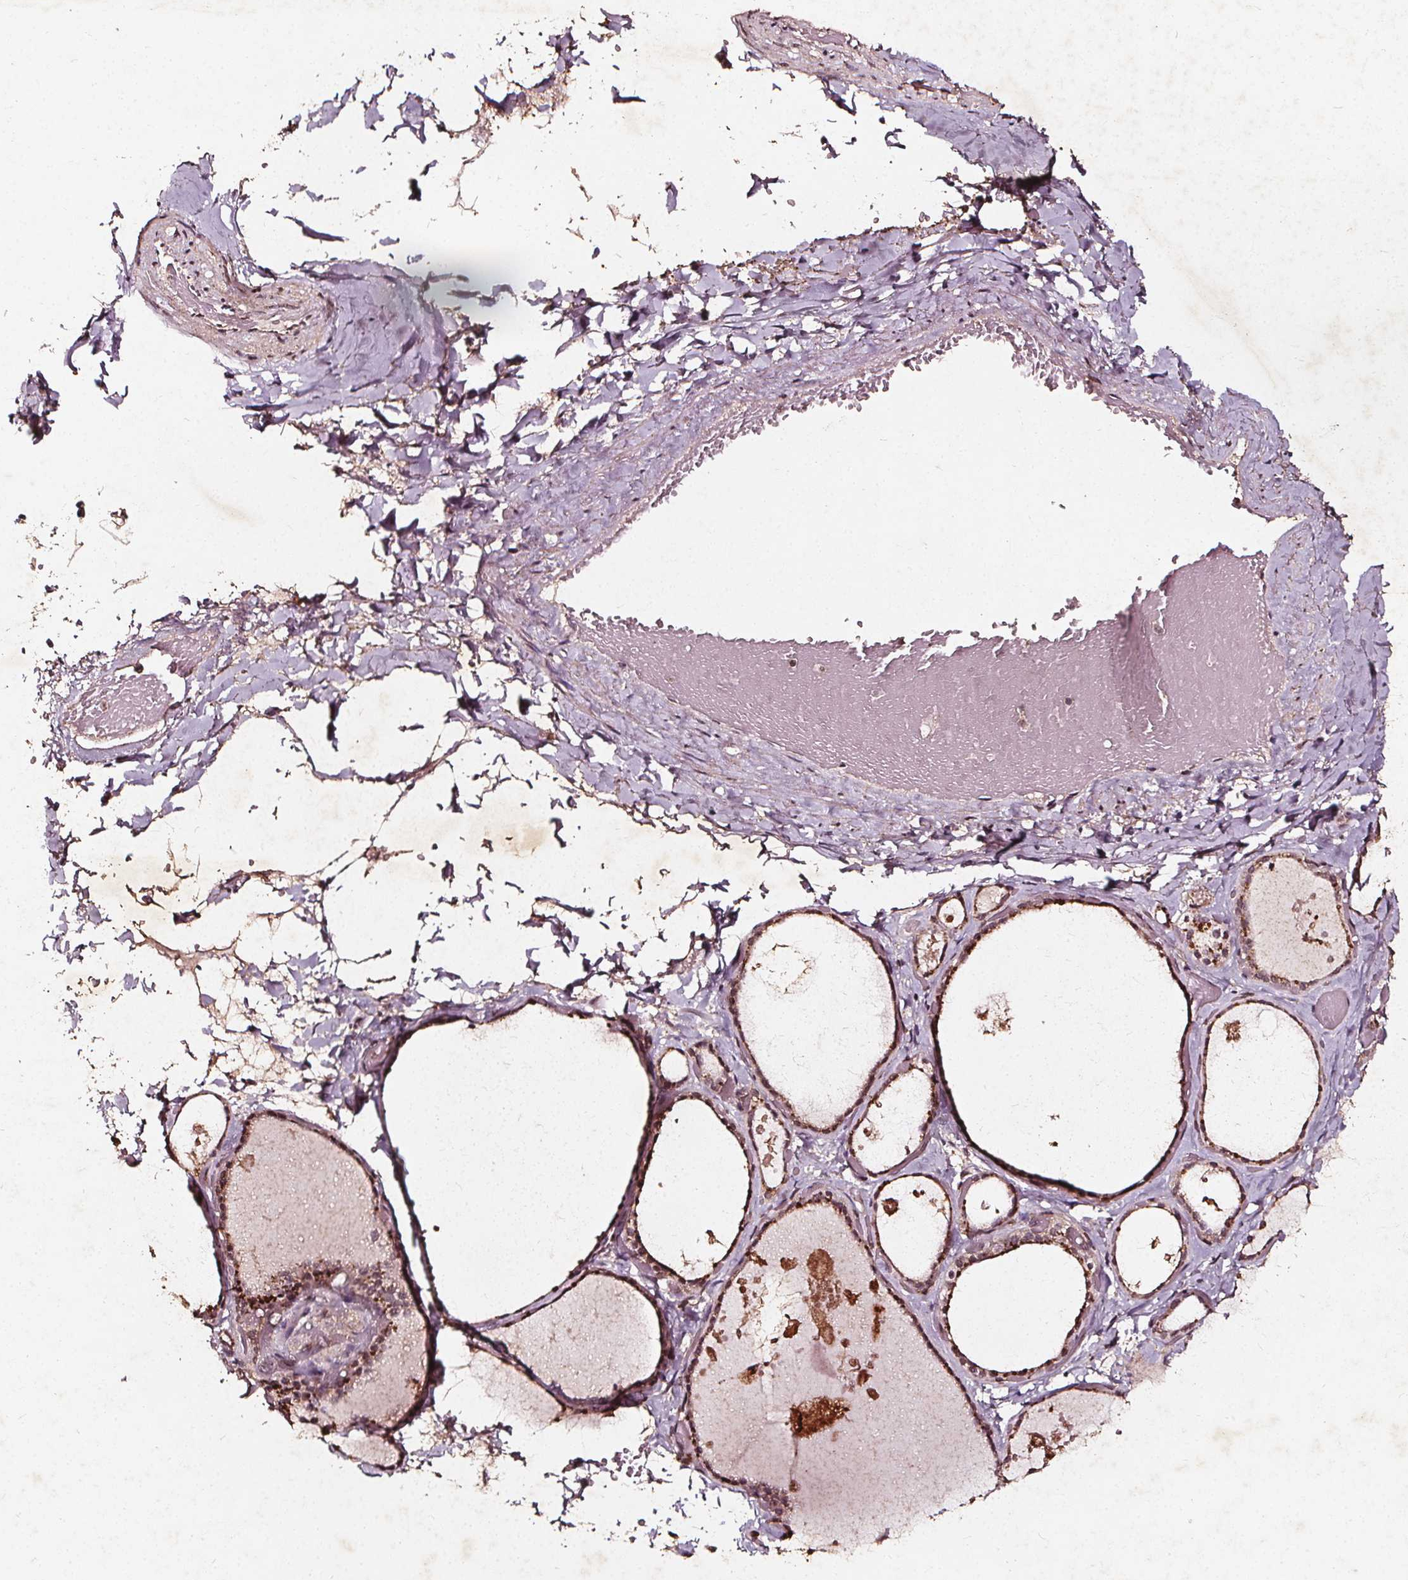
{"staining": {"intensity": "moderate", "quantity": "25%-75%", "location": "cytoplasmic/membranous"}, "tissue": "thyroid gland", "cell_type": "Glandular cells", "image_type": "normal", "snomed": [{"axis": "morphology", "description": "Normal tissue, NOS"}, {"axis": "topography", "description": "Thyroid gland"}], "caption": "About 25%-75% of glandular cells in normal human thyroid gland display moderate cytoplasmic/membranous protein expression as visualized by brown immunohistochemical staining.", "gene": "ABCA1", "patient": {"sex": "female", "age": 56}}